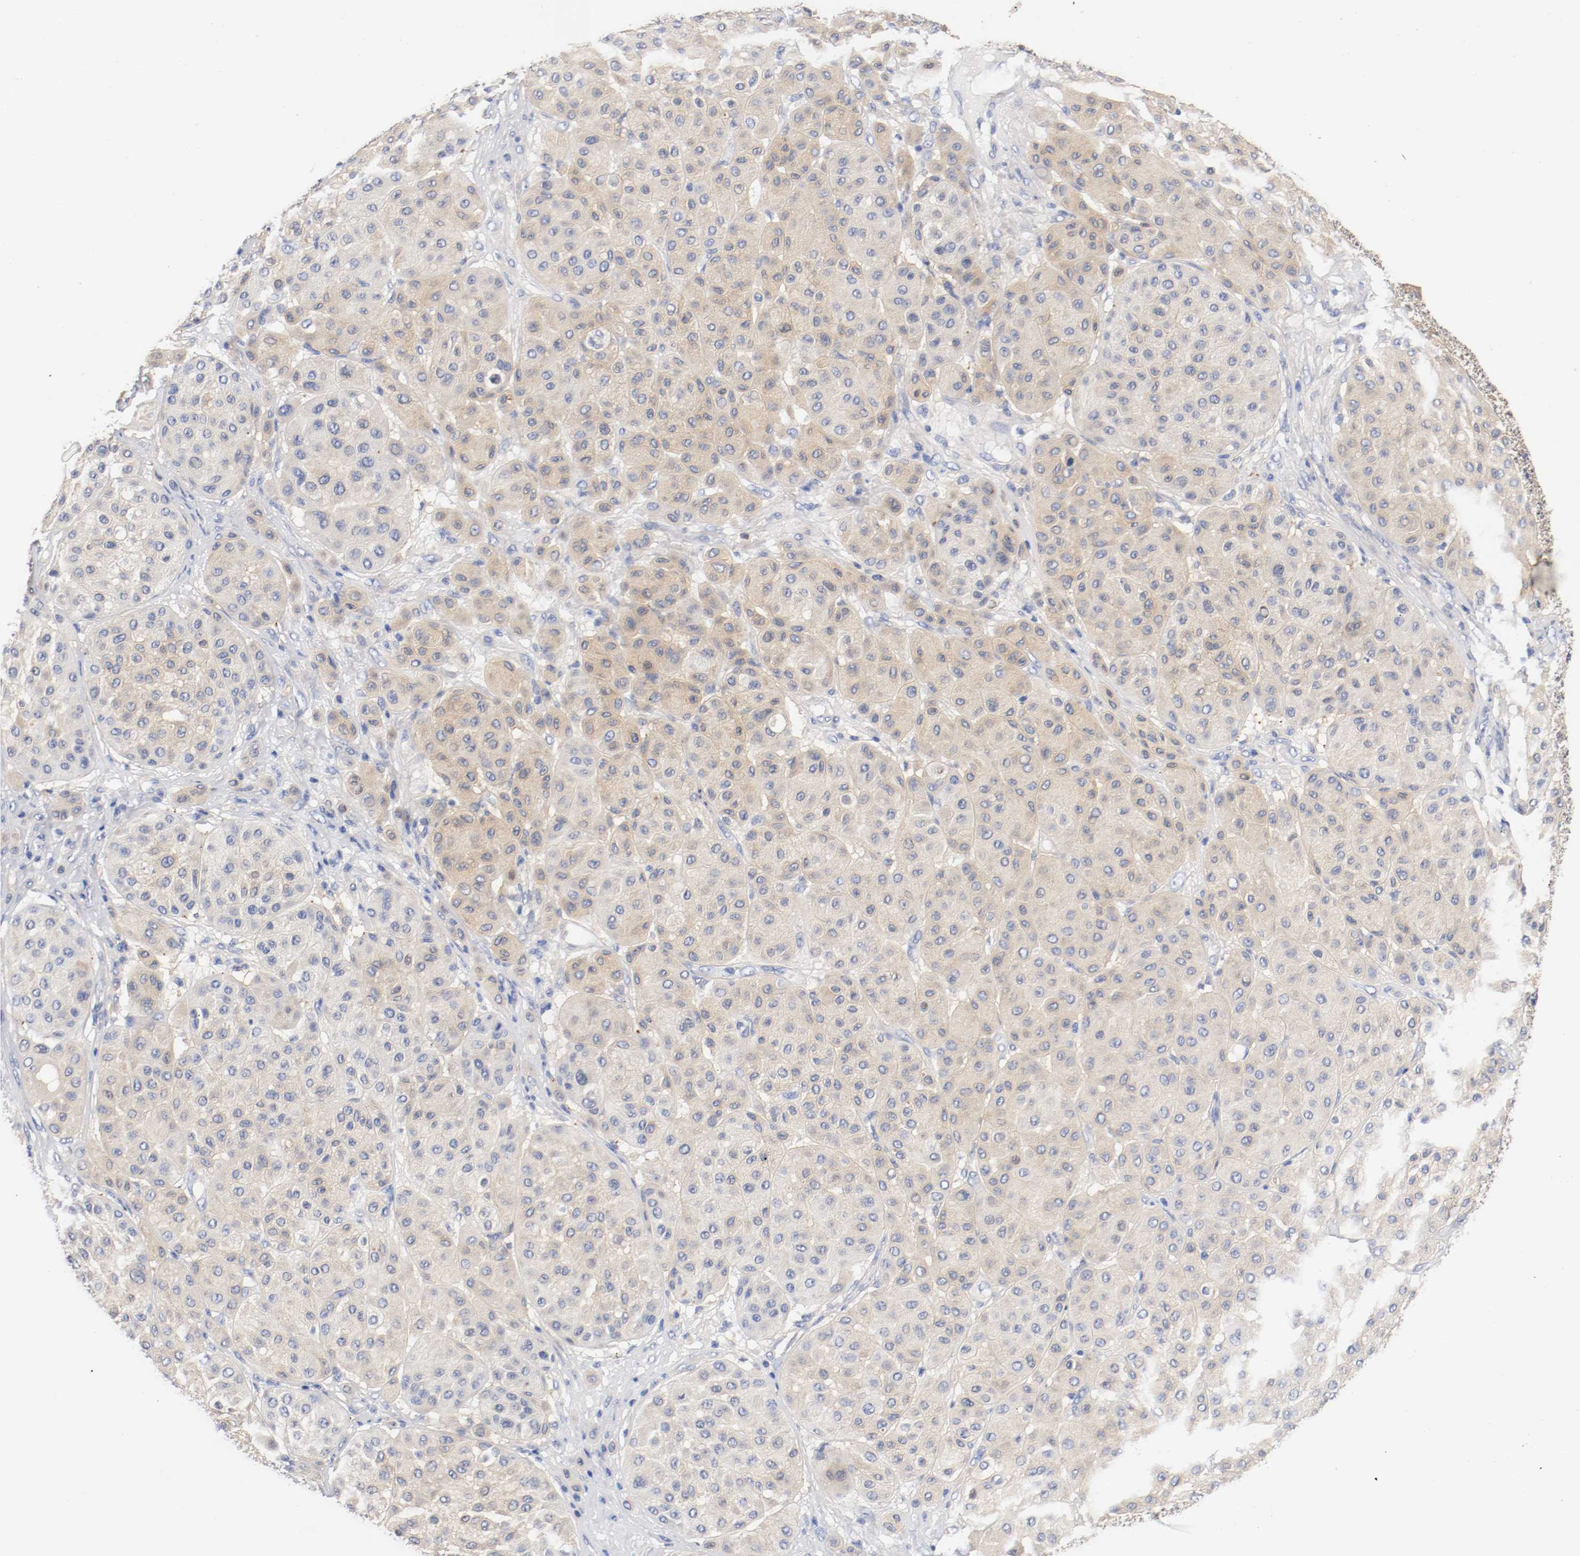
{"staining": {"intensity": "weak", "quantity": ">75%", "location": "cytoplasmic/membranous"}, "tissue": "melanoma", "cell_type": "Tumor cells", "image_type": "cancer", "snomed": [{"axis": "morphology", "description": "Normal tissue, NOS"}, {"axis": "morphology", "description": "Malignant melanoma, Metastatic site"}, {"axis": "topography", "description": "Skin"}], "caption": "Human melanoma stained for a protein (brown) demonstrates weak cytoplasmic/membranous positive staining in approximately >75% of tumor cells.", "gene": "HGS", "patient": {"sex": "male", "age": 41}}